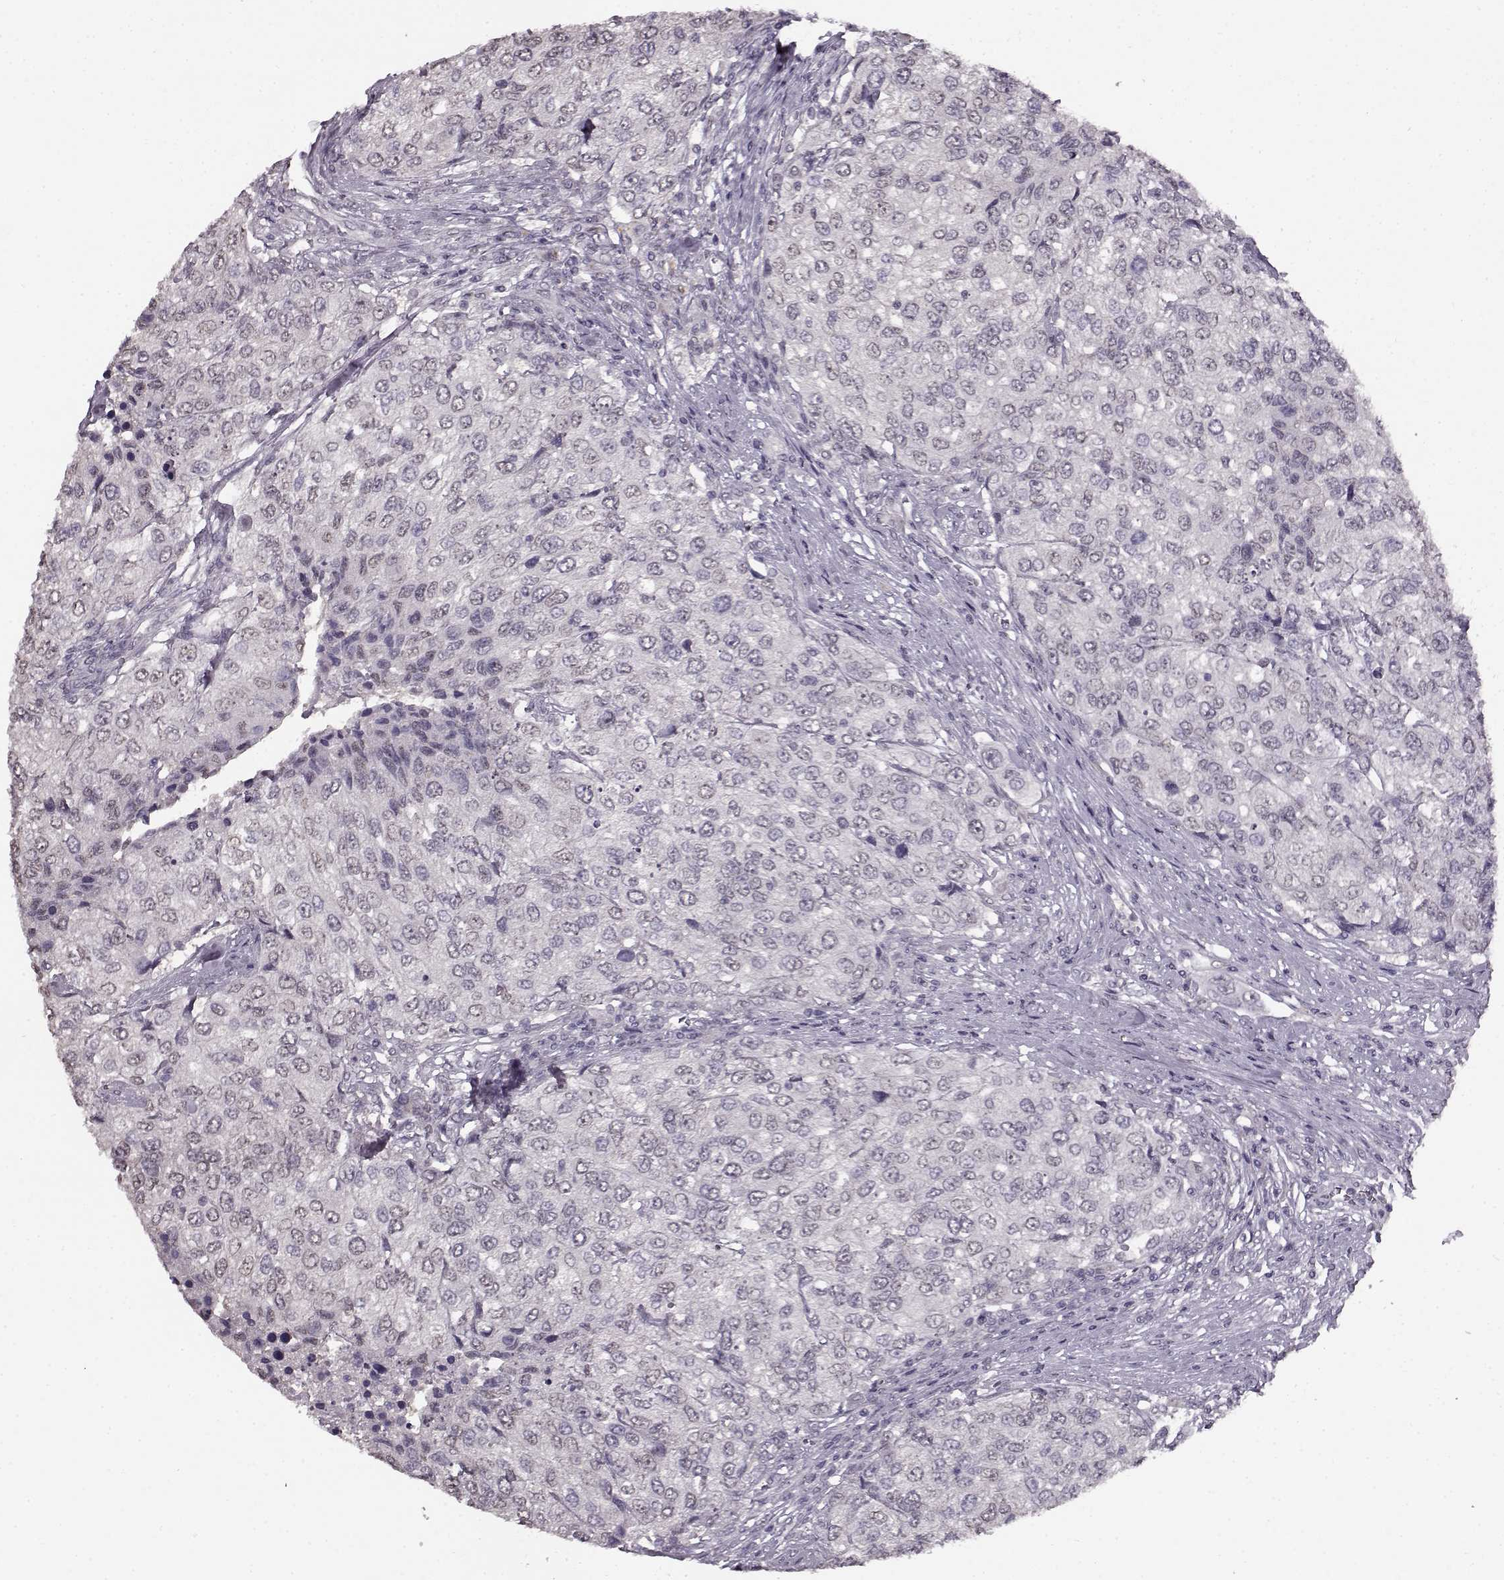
{"staining": {"intensity": "weak", "quantity": "<25%", "location": "nuclear"}, "tissue": "urothelial cancer", "cell_type": "Tumor cells", "image_type": "cancer", "snomed": [{"axis": "morphology", "description": "Urothelial carcinoma, High grade"}, {"axis": "topography", "description": "Urinary bladder"}], "caption": "Immunohistochemical staining of urothelial carcinoma (high-grade) exhibits no significant expression in tumor cells. (DAB (3,3'-diaminobenzidine) IHC, high magnification).", "gene": "RP1L1", "patient": {"sex": "female", "age": 78}}